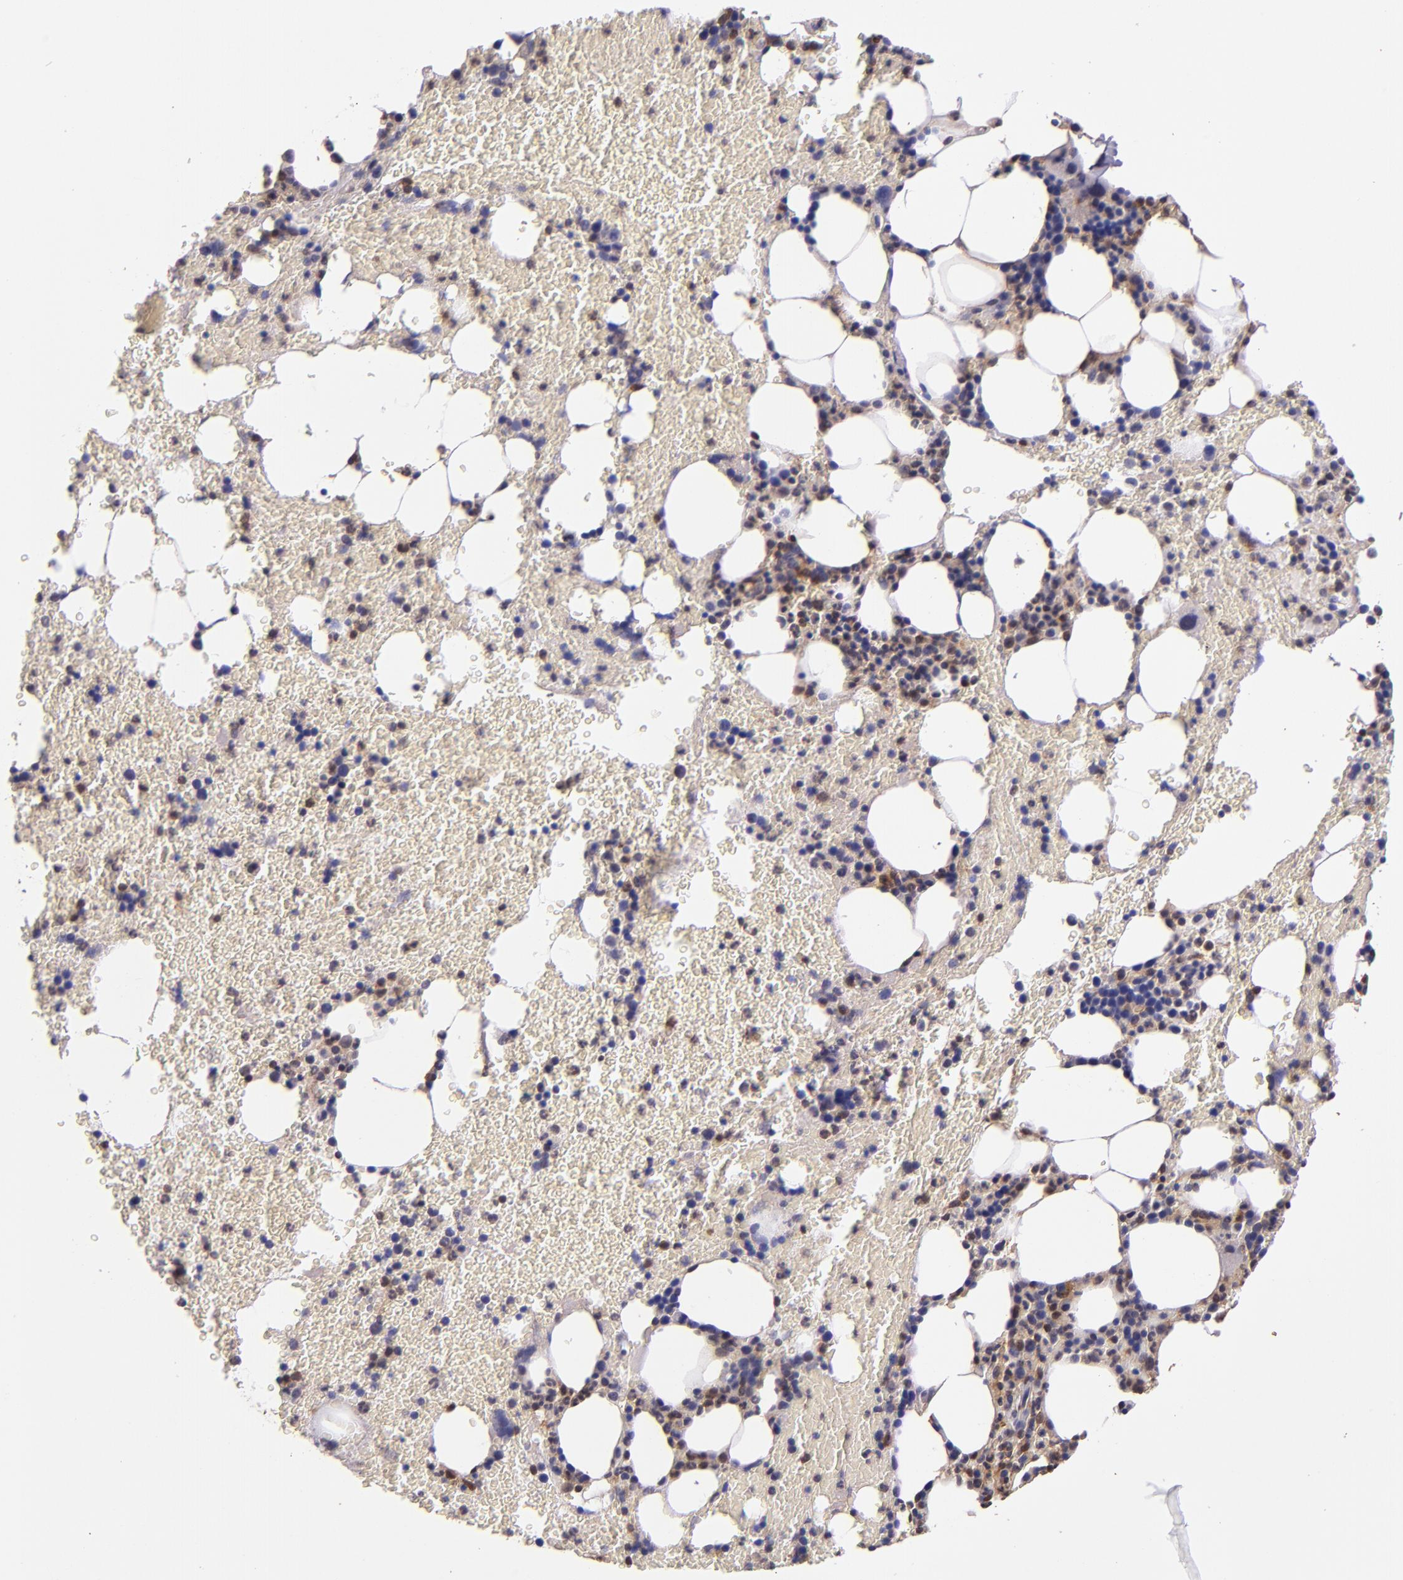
{"staining": {"intensity": "moderate", "quantity": "25%-75%", "location": "nuclear"}, "tissue": "bone marrow", "cell_type": "Hematopoietic cells", "image_type": "normal", "snomed": [{"axis": "morphology", "description": "Normal tissue, NOS"}, {"axis": "topography", "description": "Bone marrow"}], "caption": "High-power microscopy captured an IHC image of normal bone marrow, revealing moderate nuclear positivity in about 25%-75% of hematopoietic cells.", "gene": "STAT6", "patient": {"sex": "female", "age": 84}}